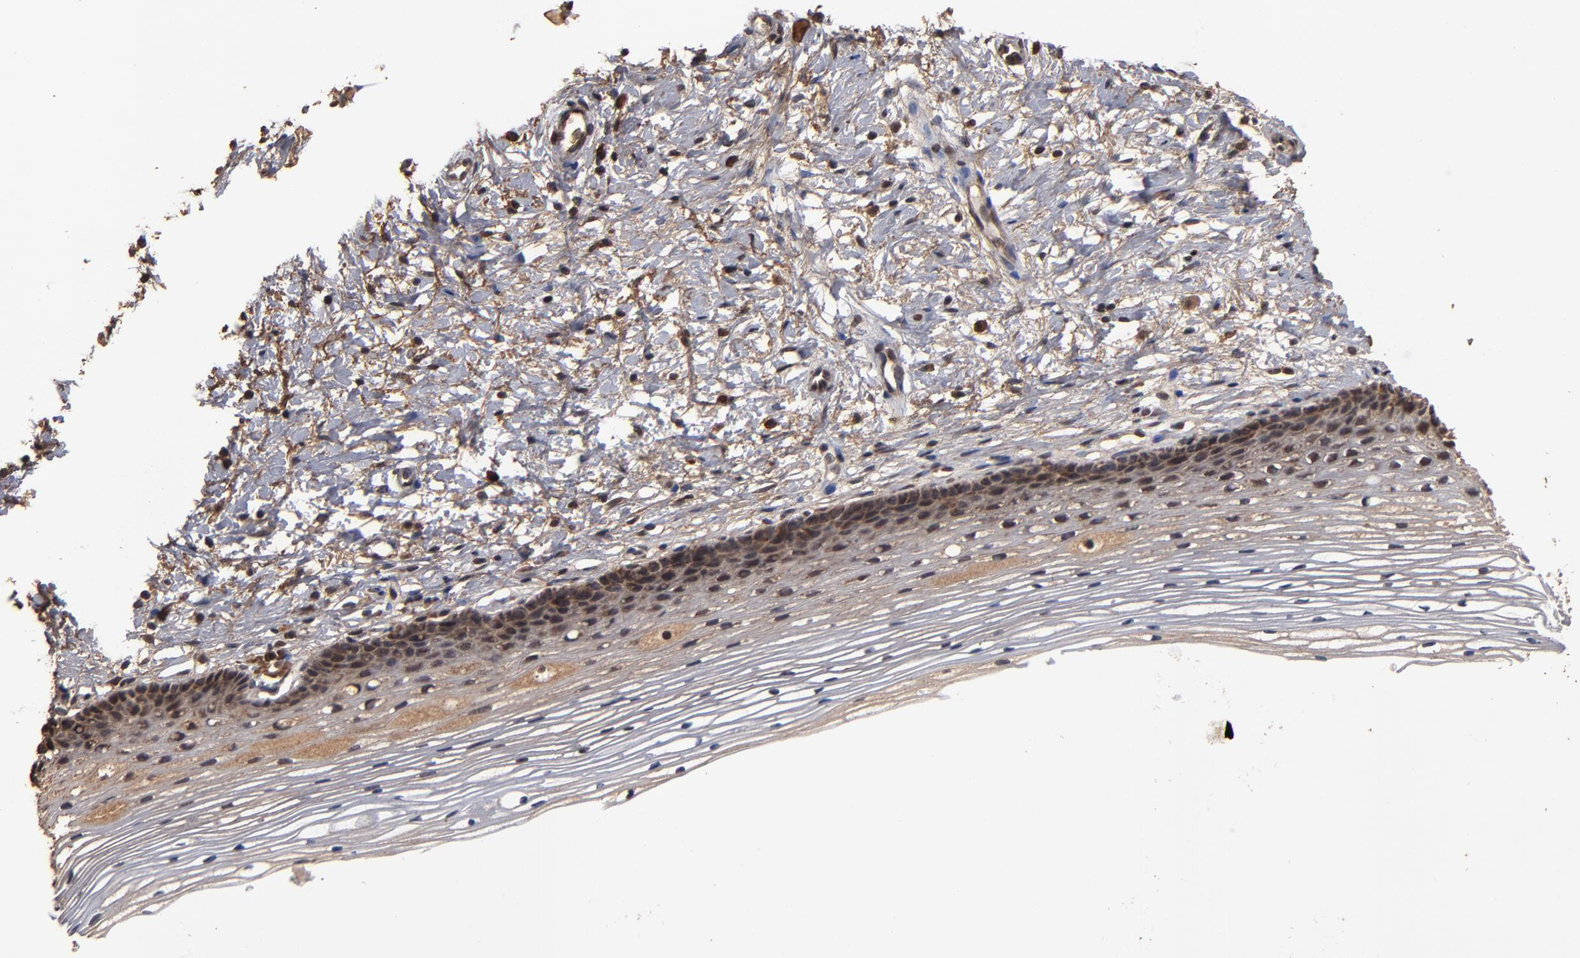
{"staining": {"intensity": "weak", "quantity": ">75%", "location": "cytoplasmic/membranous"}, "tissue": "cervix", "cell_type": "Glandular cells", "image_type": "normal", "snomed": [{"axis": "morphology", "description": "Normal tissue, NOS"}, {"axis": "topography", "description": "Cervix"}], "caption": "IHC of normal cervix shows low levels of weak cytoplasmic/membranous positivity in approximately >75% of glandular cells. The protein is stained brown, and the nuclei are stained in blue (DAB (3,3'-diaminobenzidine) IHC with brightfield microscopy, high magnification).", "gene": "NXF2B", "patient": {"sex": "female", "age": 77}}